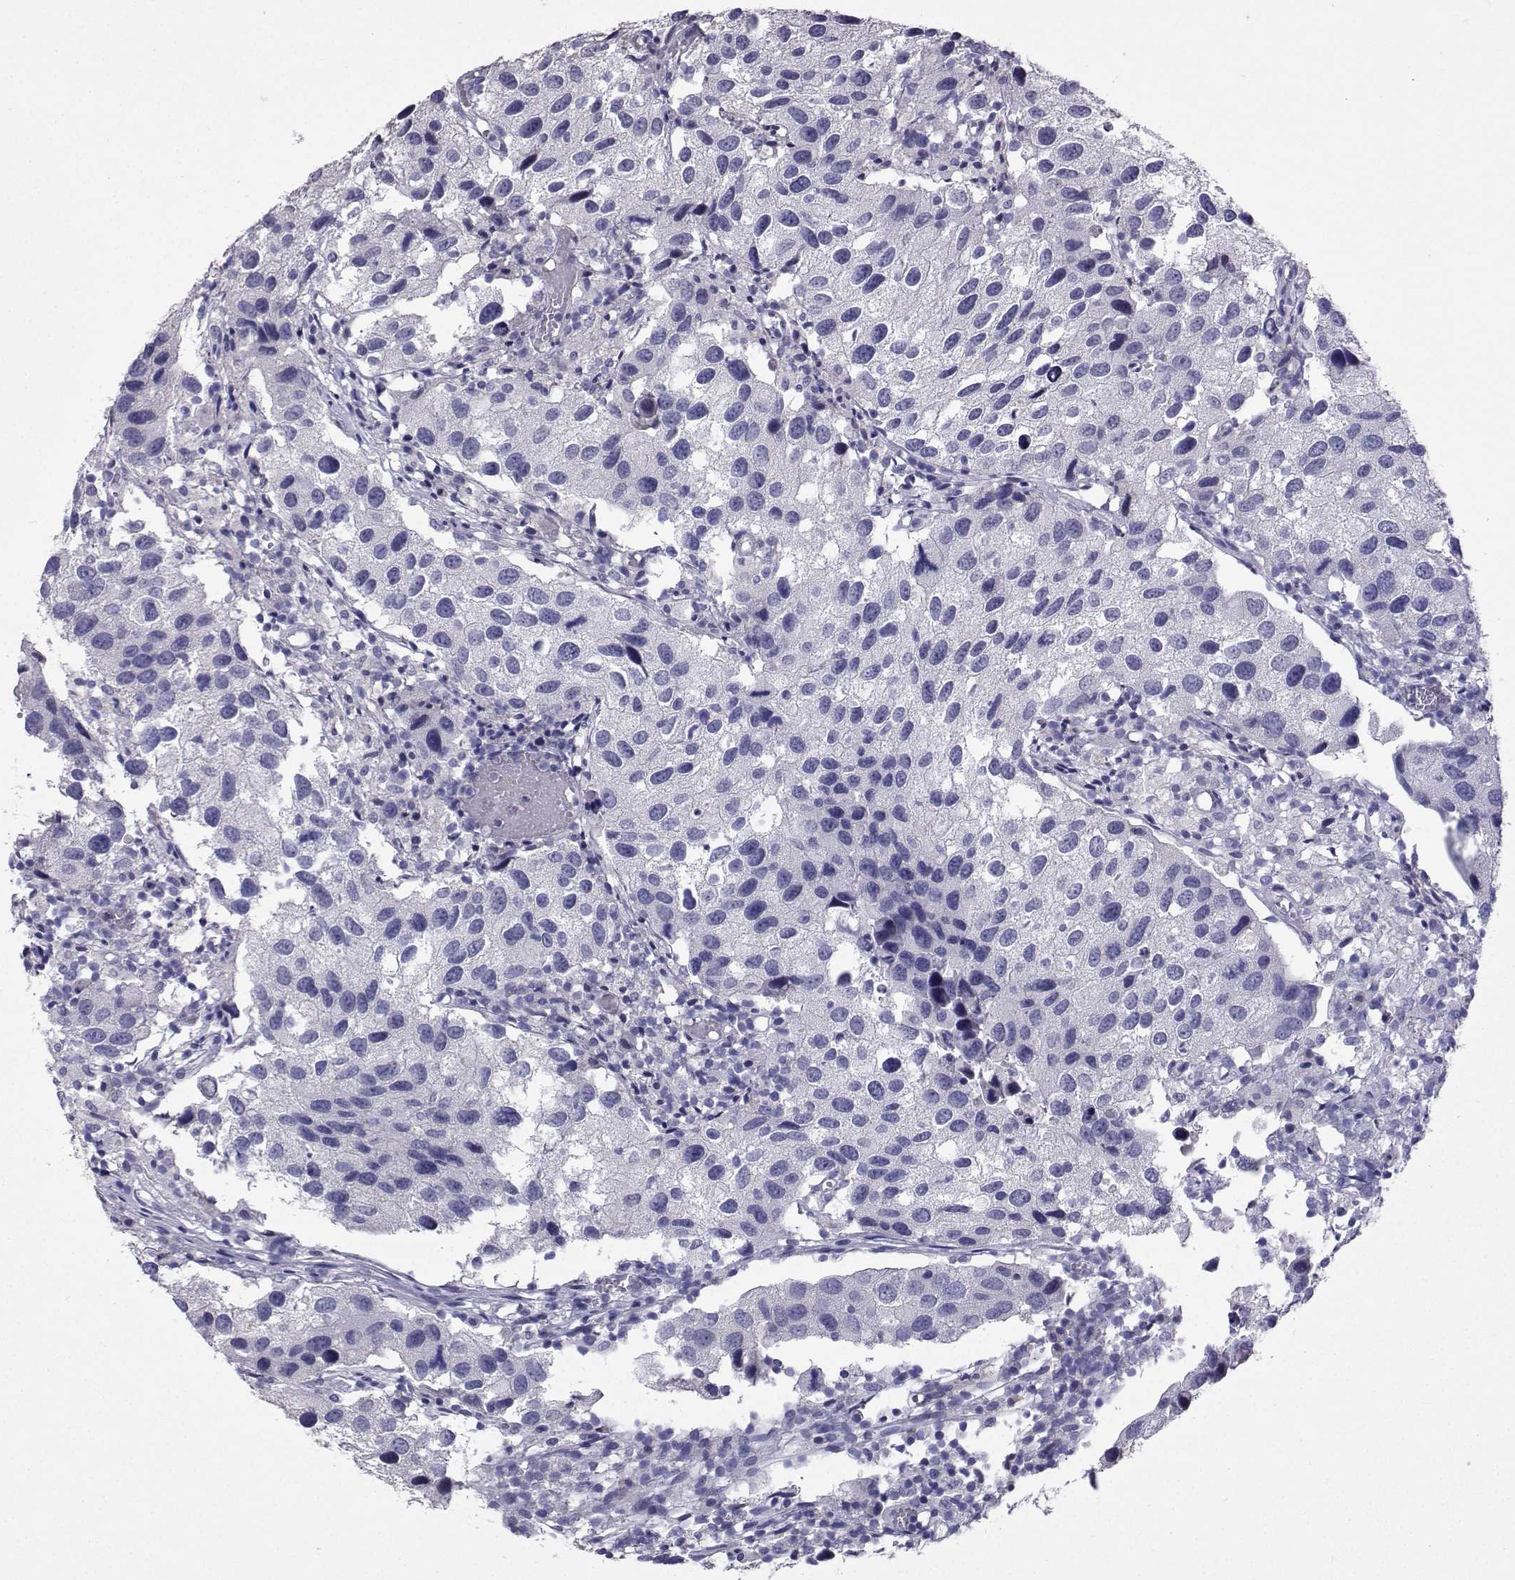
{"staining": {"intensity": "negative", "quantity": "none", "location": "none"}, "tissue": "urothelial cancer", "cell_type": "Tumor cells", "image_type": "cancer", "snomed": [{"axis": "morphology", "description": "Urothelial carcinoma, High grade"}, {"axis": "topography", "description": "Urinary bladder"}], "caption": "This is a micrograph of IHC staining of urothelial cancer, which shows no staining in tumor cells.", "gene": "CARTPT", "patient": {"sex": "male", "age": 79}}